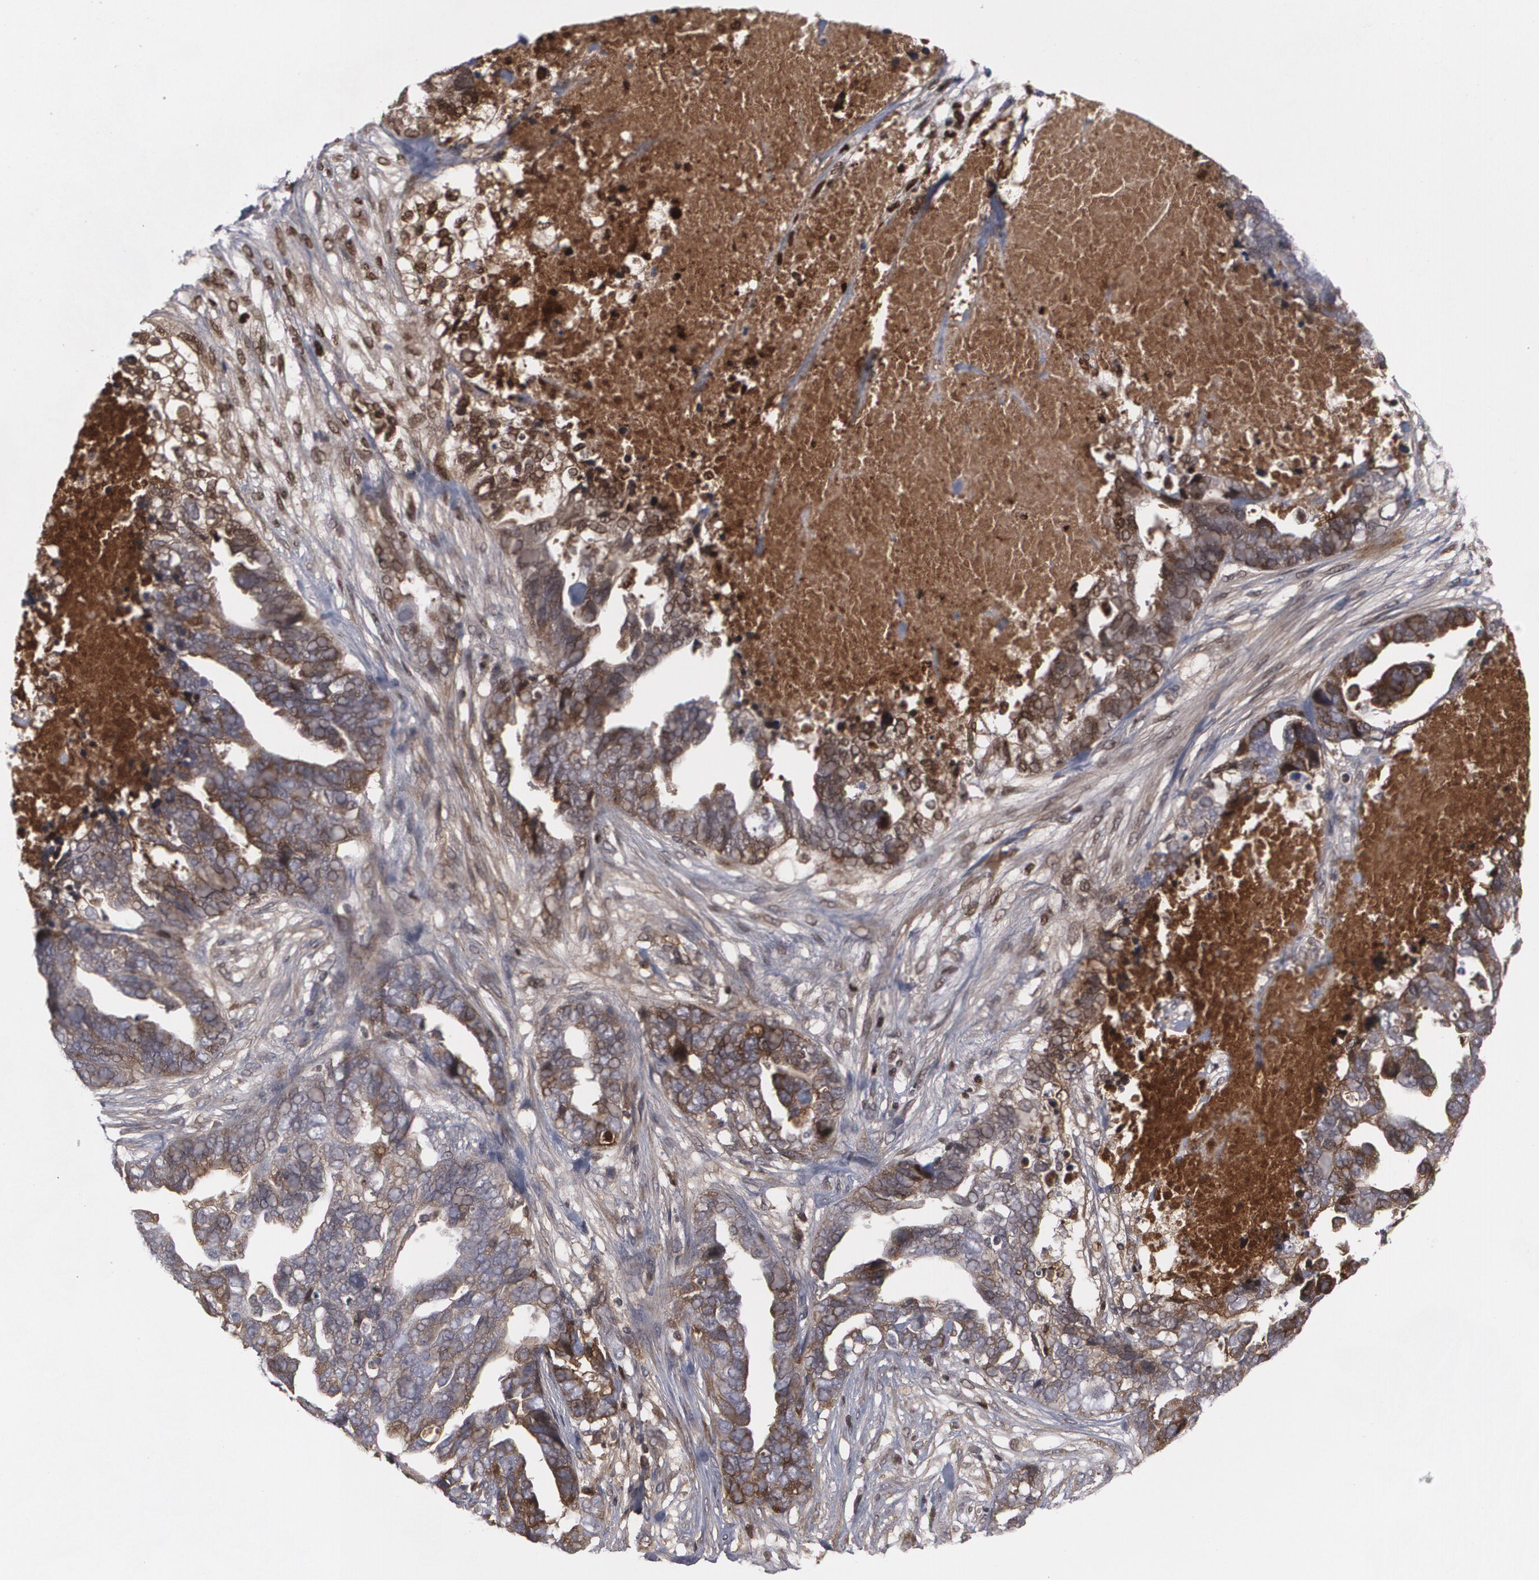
{"staining": {"intensity": "moderate", "quantity": "25%-75%", "location": "cytoplasmic/membranous"}, "tissue": "ovarian cancer", "cell_type": "Tumor cells", "image_type": "cancer", "snomed": [{"axis": "morphology", "description": "Carcinoma, endometroid"}, {"axis": "topography", "description": "Ovary"}], "caption": "Human ovarian cancer stained with a protein marker exhibits moderate staining in tumor cells.", "gene": "LRG1", "patient": {"sex": "female", "age": 61}}